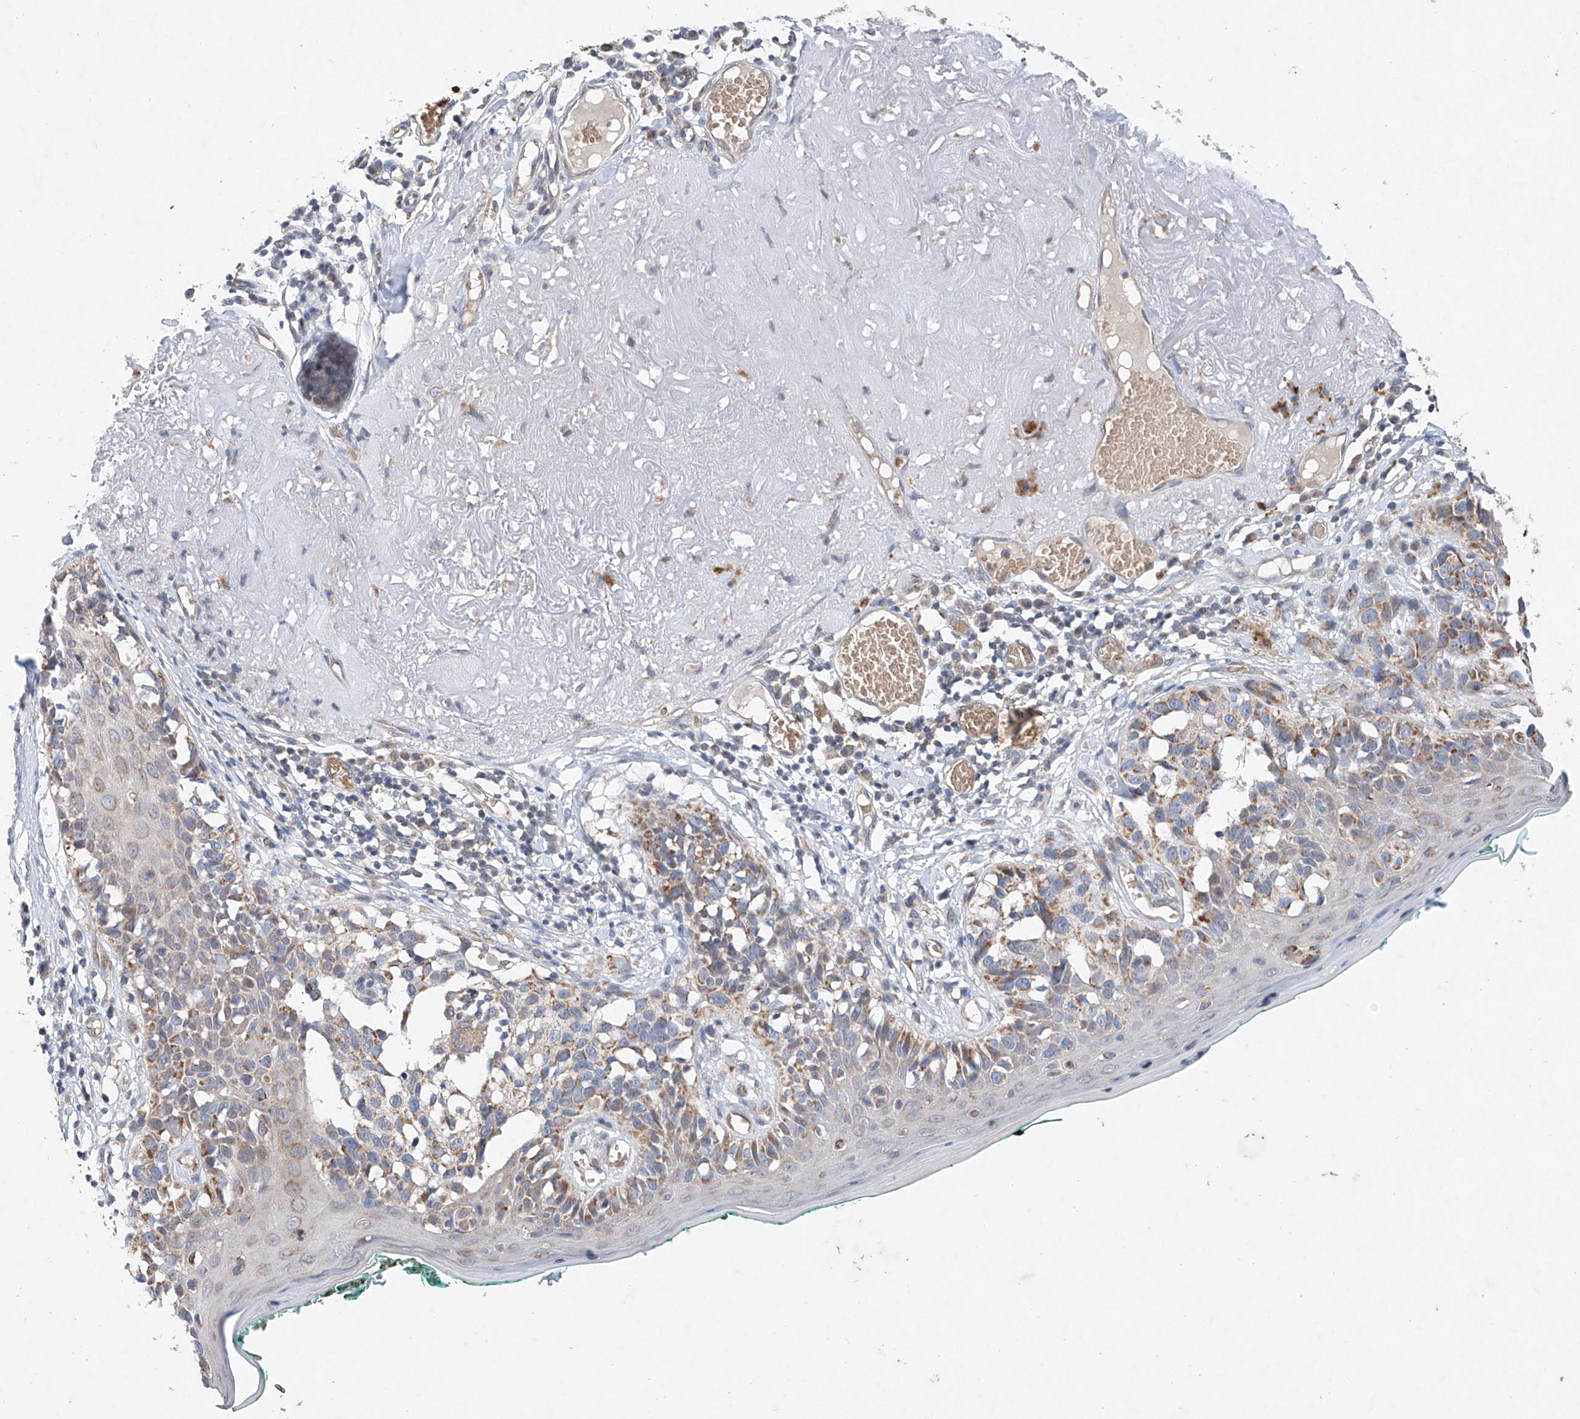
{"staining": {"intensity": "moderate", "quantity": "25%-75%", "location": "cytoplasmic/membranous"}, "tissue": "melanoma", "cell_type": "Tumor cells", "image_type": "cancer", "snomed": [{"axis": "morphology", "description": "Malignant melanoma in situ"}, {"axis": "morphology", "description": "Malignant melanoma, NOS"}, {"axis": "topography", "description": "Skin"}], "caption": "Immunohistochemical staining of human malignant melanoma in situ displays moderate cytoplasmic/membranous protein expression in approximately 25%-75% of tumor cells. The staining was performed using DAB, with brown indicating positive protein expression. Nuclei are stained blue with hematoxylin.", "gene": "FASTK", "patient": {"sex": "female", "age": 88}}